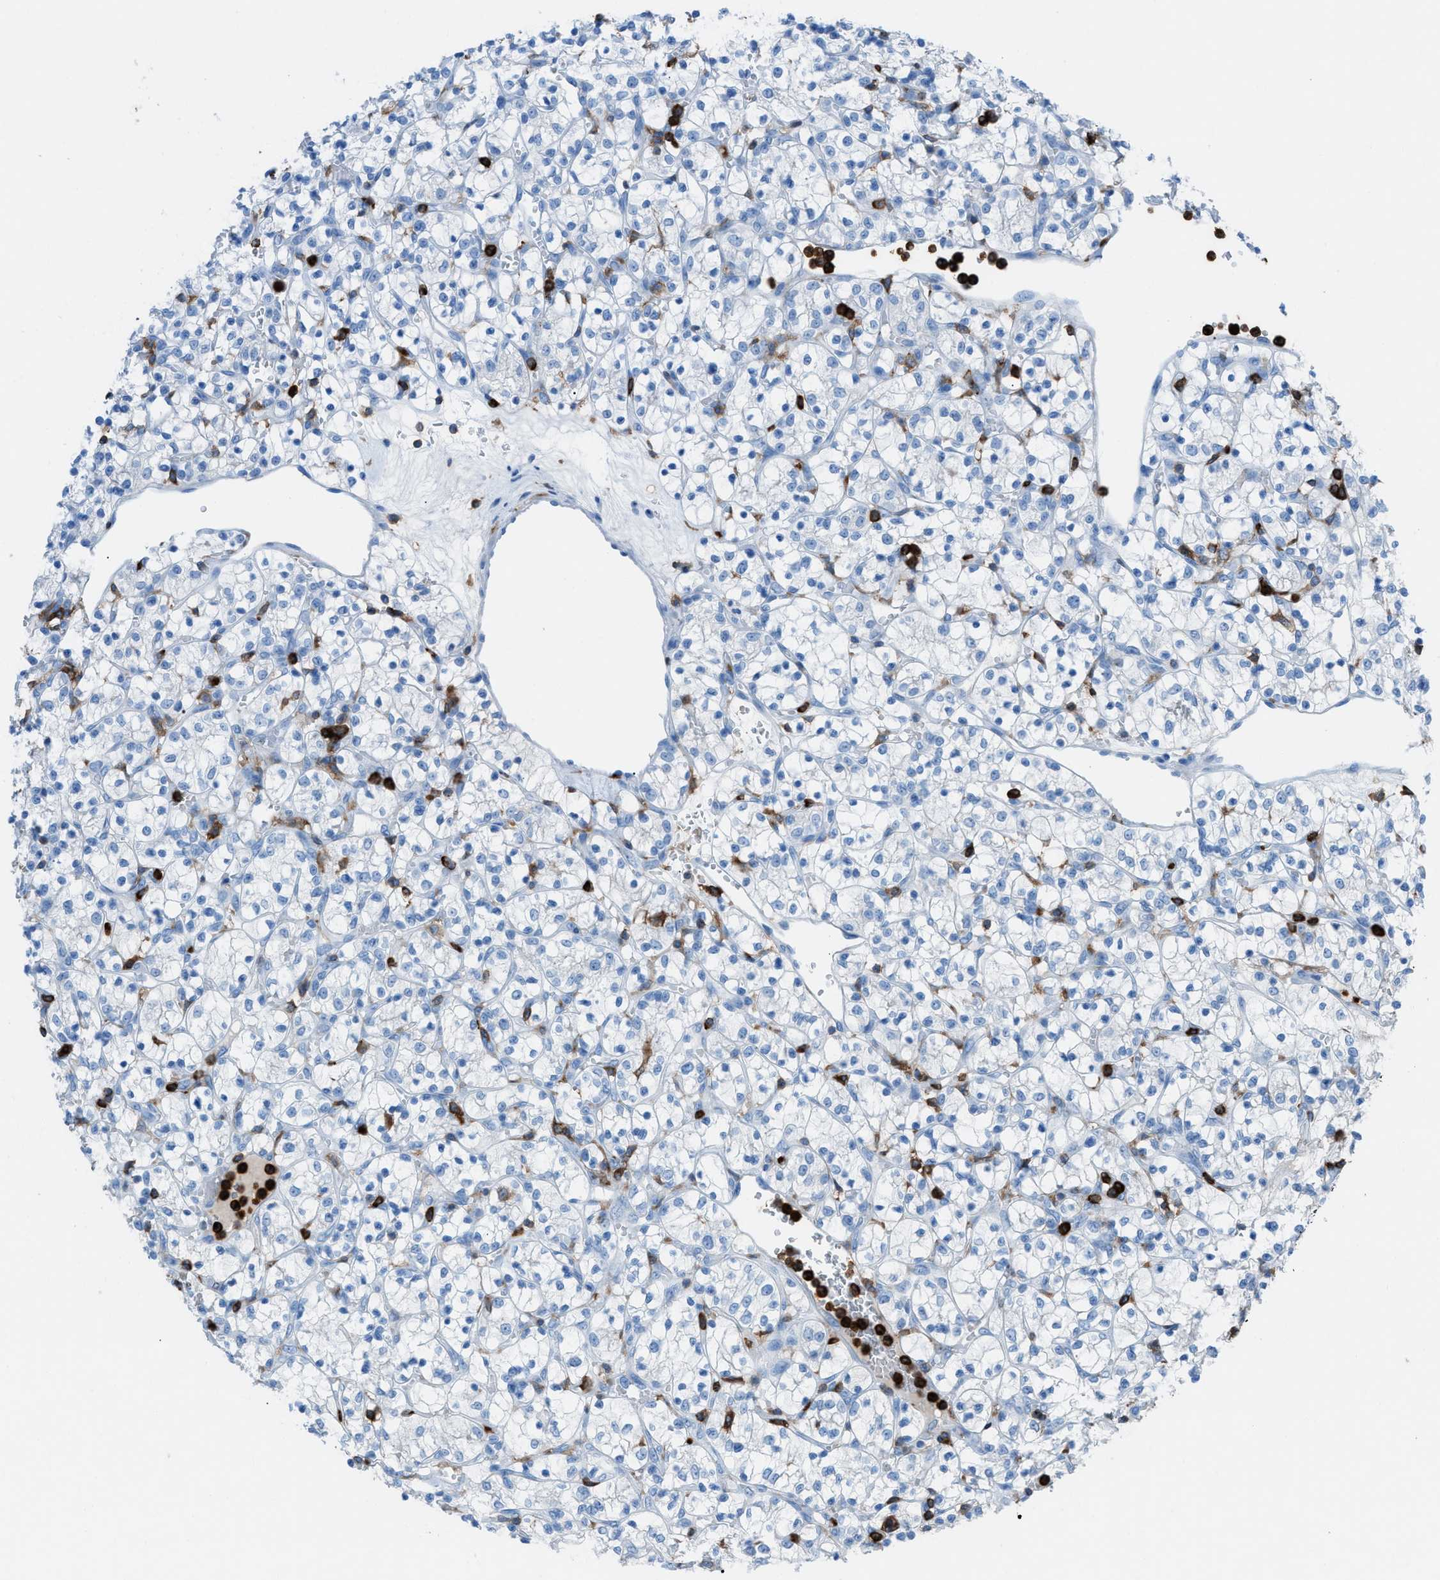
{"staining": {"intensity": "negative", "quantity": "none", "location": "none"}, "tissue": "renal cancer", "cell_type": "Tumor cells", "image_type": "cancer", "snomed": [{"axis": "morphology", "description": "Adenocarcinoma, NOS"}, {"axis": "topography", "description": "Kidney"}], "caption": "IHC of human renal cancer reveals no expression in tumor cells. (Brightfield microscopy of DAB immunohistochemistry at high magnification).", "gene": "ITGB2", "patient": {"sex": "female", "age": 69}}